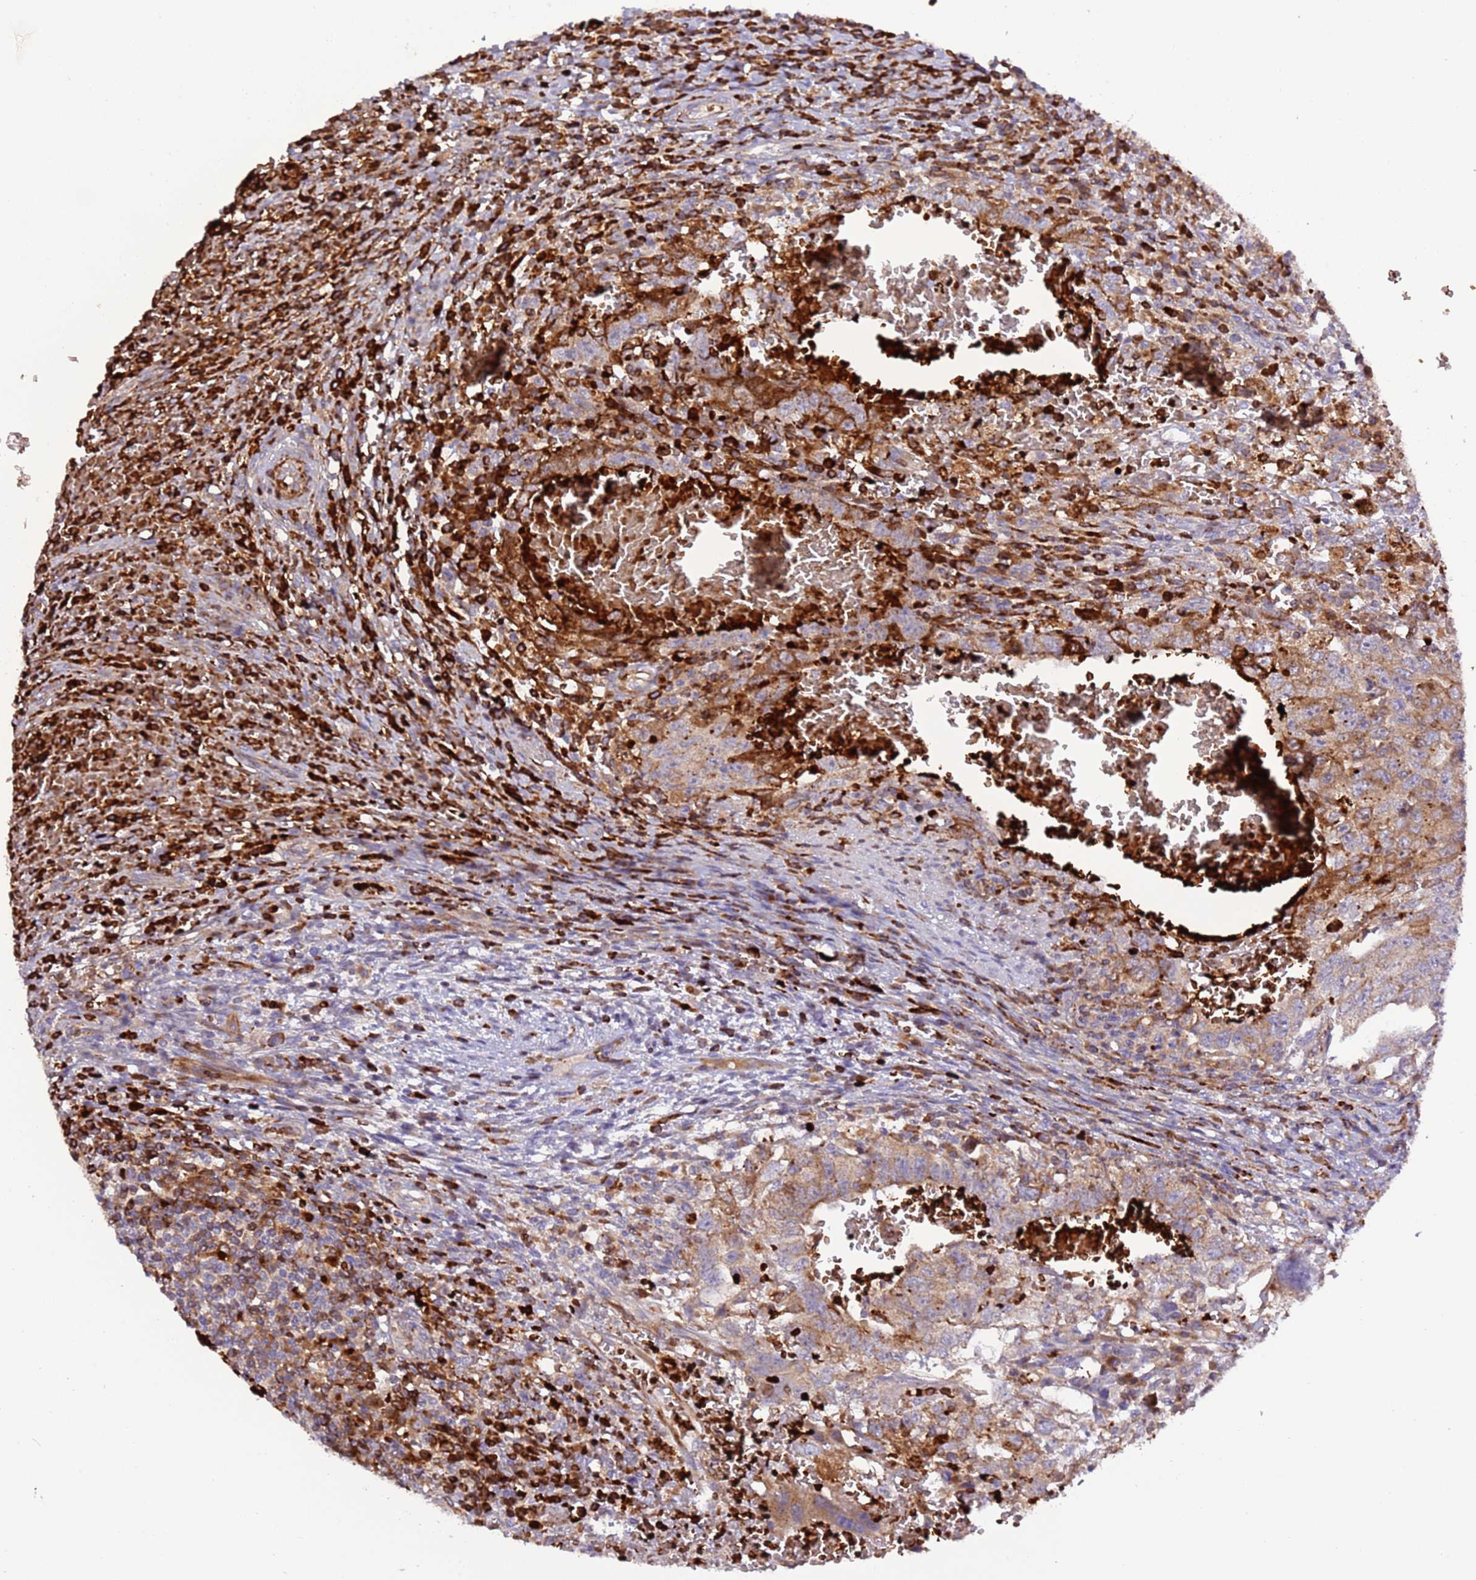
{"staining": {"intensity": "moderate", "quantity": ">75%", "location": "cytoplasmic/membranous"}, "tissue": "testis cancer", "cell_type": "Tumor cells", "image_type": "cancer", "snomed": [{"axis": "morphology", "description": "Carcinoma, Embryonal, NOS"}, {"axis": "topography", "description": "Testis"}], "caption": "Protein analysis of testis embryonal carcinoma tissue demonstrates moderate cytoplasmic/membranous positivity in approximately >75% of tumor cells.", "gene": "VPS36", "patient": {"sex": "male", "age": 26}}